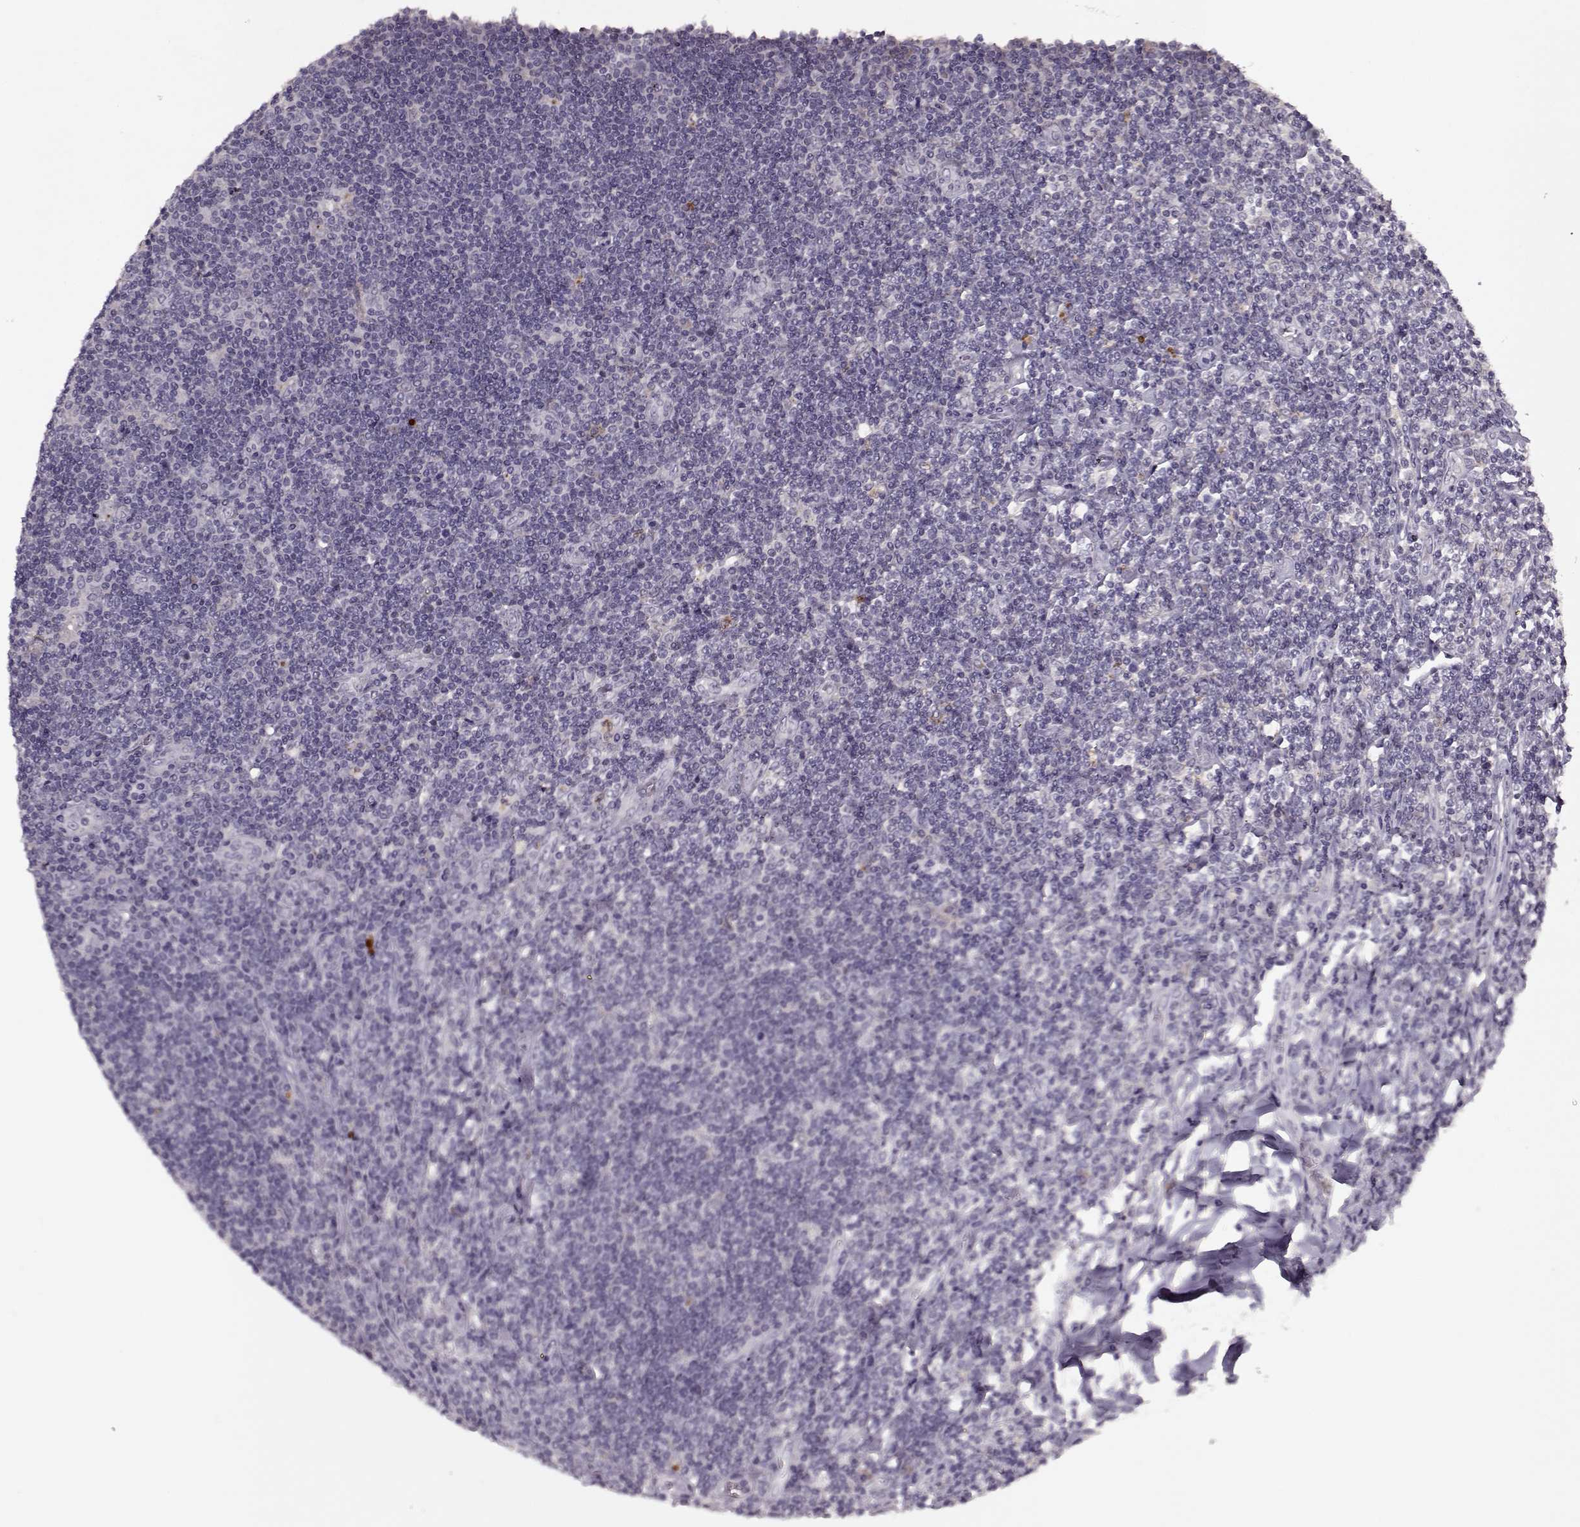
{"staining": {"intensity": "negative", "quantity": "none", "location": "none"}, "tissue": "lymphoma", "cell_type": "Tumor cells", "image_type": "cancer", "snomed": [{"axis": "morphology", "description": "Hodgkin's disease, NOS"}, {"axis": "topography", "description": "Lymph node"}], "caption": "Tumor cells are negative for protein expression in human lymphoma.", "gene": "ACOT11", "patient": {"sex": "male", "age": 40}}